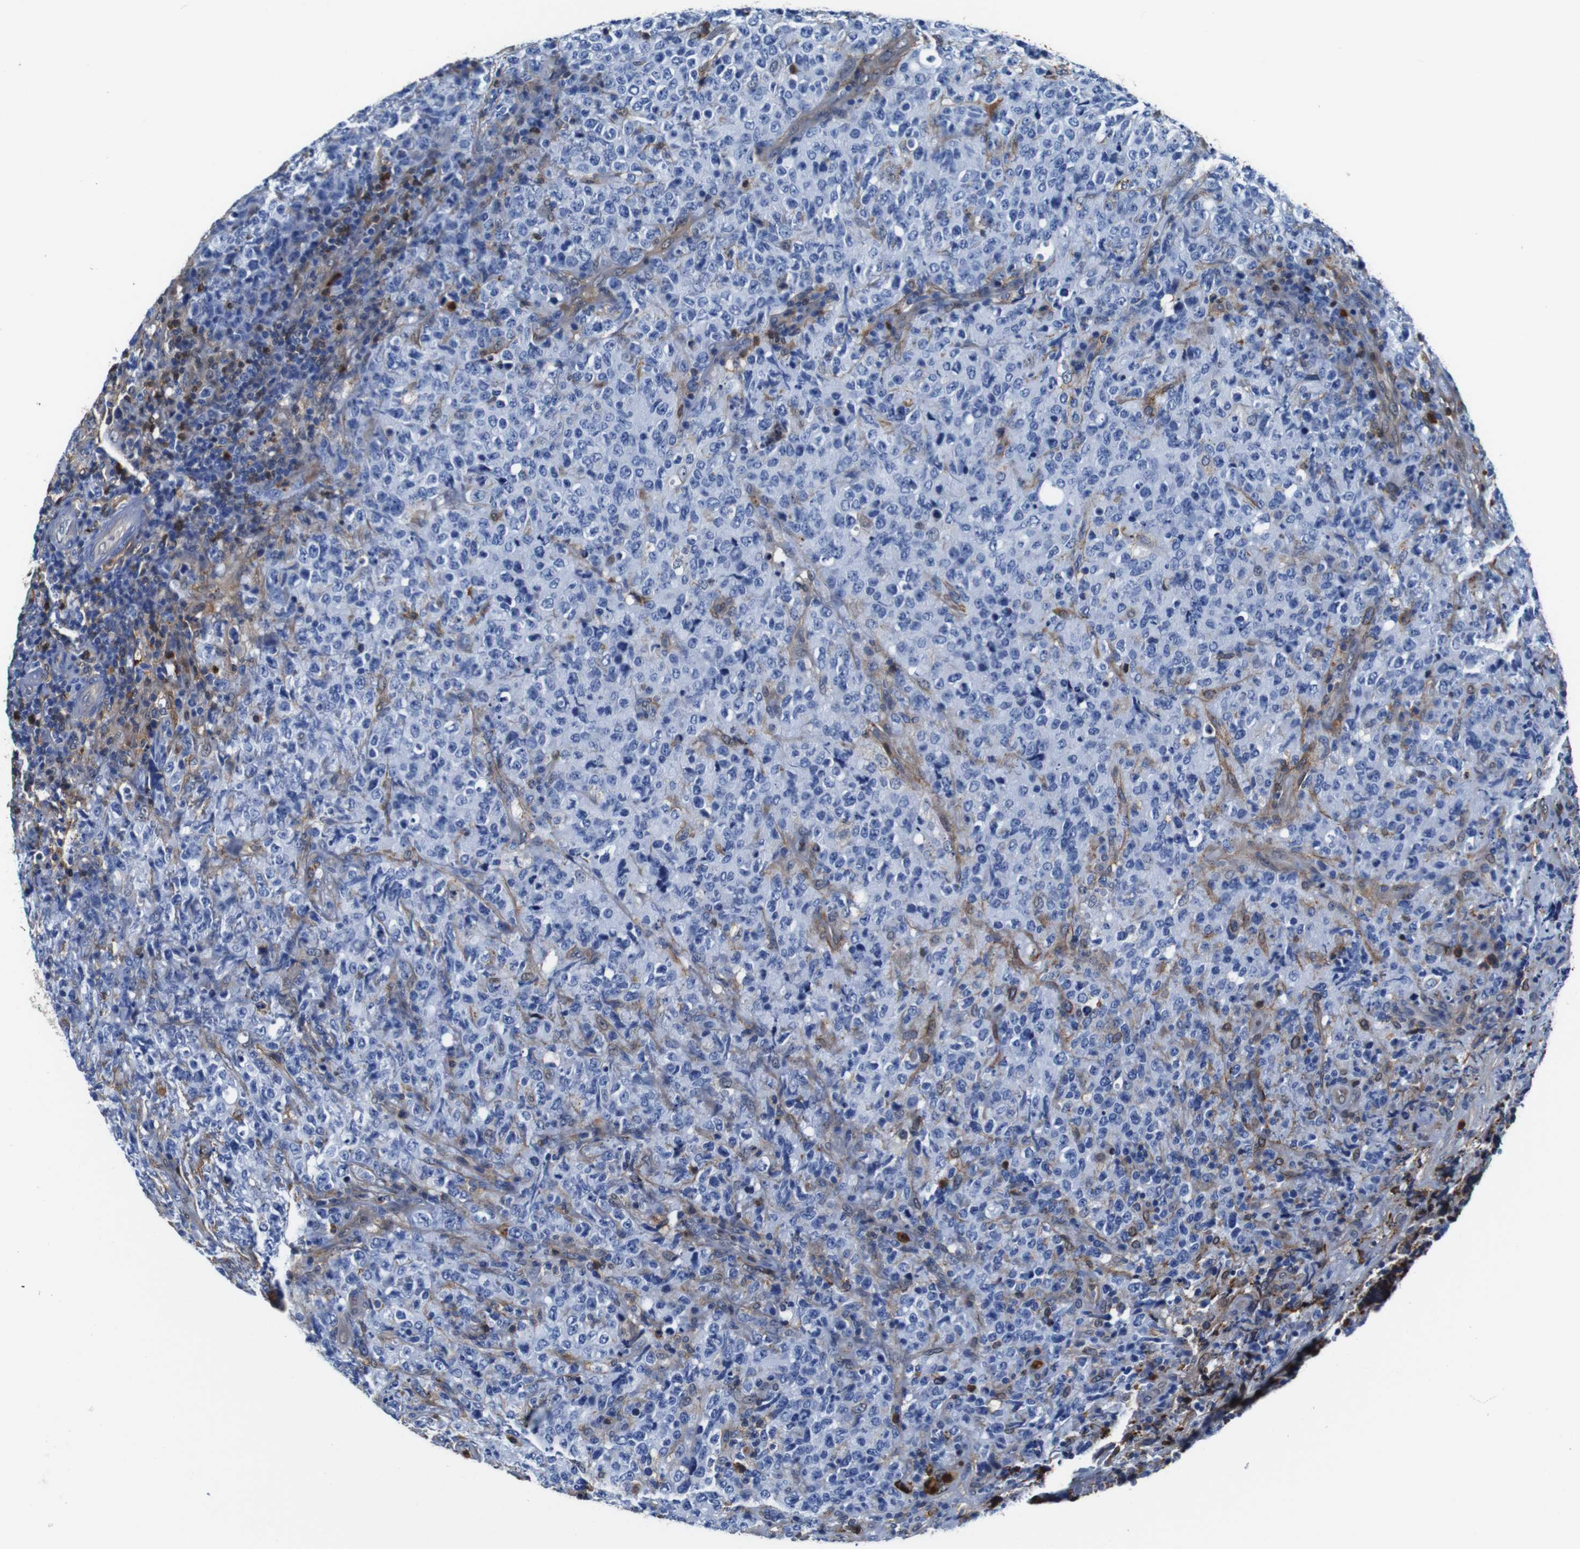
{"staining": {"intensity": "negative", "quantity": "none", "location": "none"}, "tissue": "lymphoma", "cell_type": "Tumor cells", "image_type": "cancer", "snomed": [{"axis": "morphology", "description": "Malignant lymphoma, non-Hodgkin's type, High grade"}, {"axis": "topography", "description": "Tonsil"}], "caption": "High power microscopy image of an immunohistochemistry (IHC) histopathology image of lymphoma, revealing no significant positivity in tumor cells.", "gene": "ANXA1", "patient": {"sex": "female", "age": 36}}